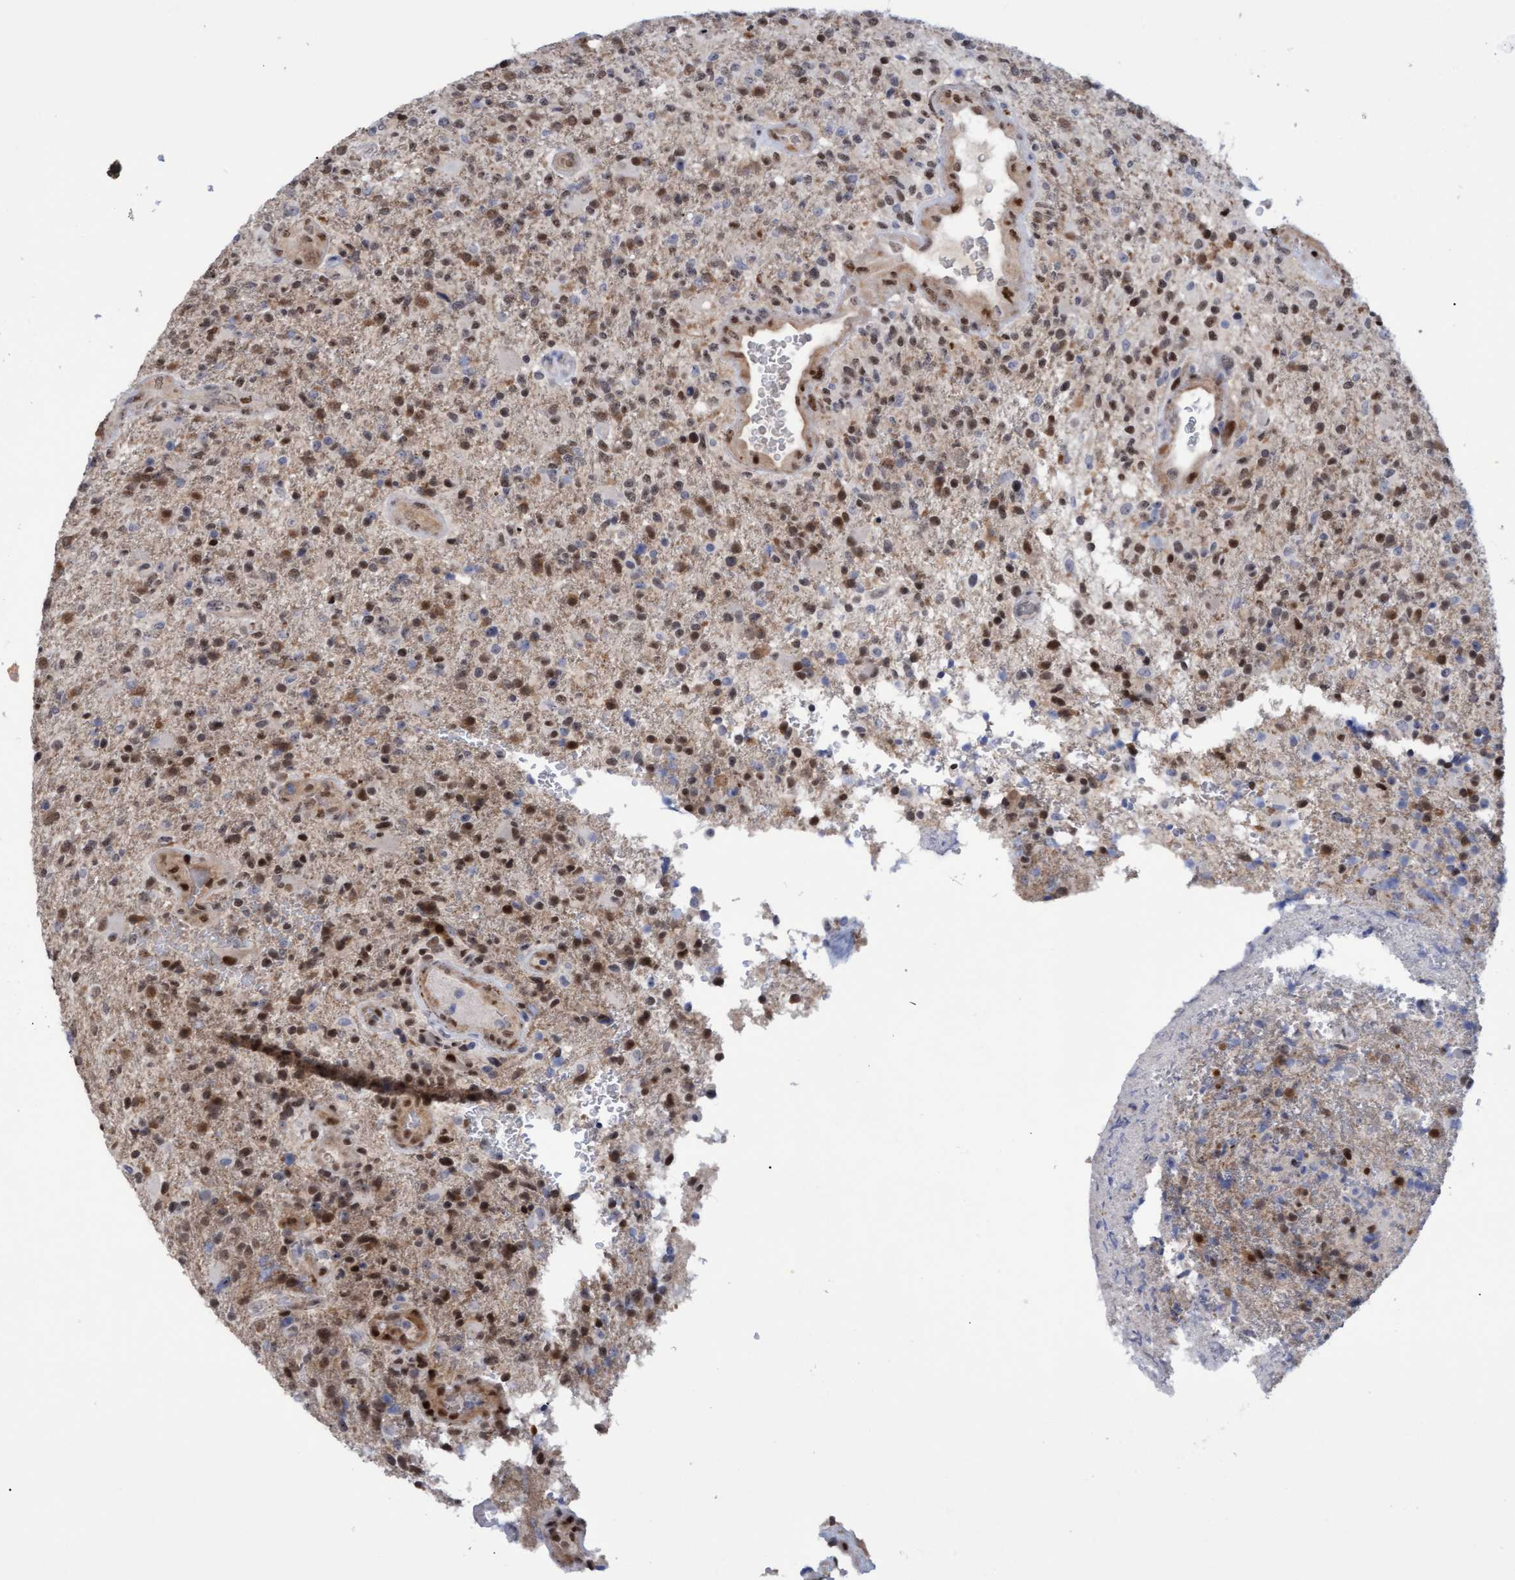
{"staining": {"intensity": "moderate", "quantity": ">75%", "location": "nuclear"}, "tissue": "glioma", "cell_type": "Tumor cells", "image_type": "cancer", "snomed": [{"axis": "morphology", "description": "Glioma, malignant, High grade"}, {"axis": "topography", "description": "Brain"}], "caption": "Malignant glioma (high-grade) stained for a protein (brown) exhibits moderate nuclear positive staining in about >75% of tumor cells.", "gene": "PINX1", "patient": {"sex": "male", "age": 72}}